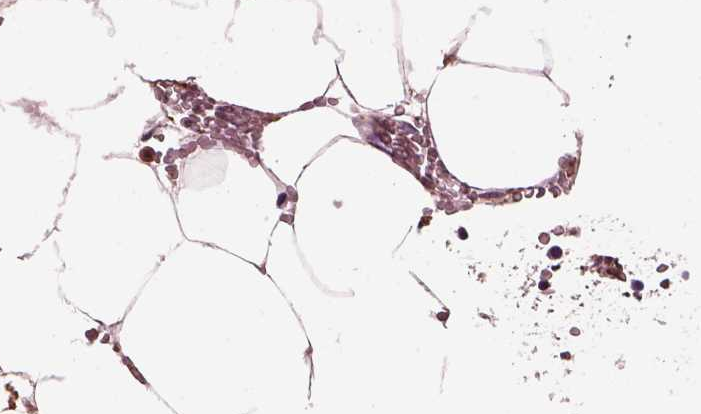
{"staining": {"intensity": "strong", "quantity": "<25%", "location": "cytoplasmic/membranous"}, "tissue": "bone marrow", "cell_type": "Hematopoietic cells", "image_type": "normal", "snomed": [{"axis": "morphology", "description": "Normal tissue, NOS"}, {"axis": "topography", "description": "Bone marrow"}], "caption": "Immunohistochemical staining of benign bone marrow displays <25% levels of strong cytoplasmic/membranous protein positivity in approximately <25% of hematopoietic cells. (DAB (3,3'-diaminobenzidine) IHC, brown staining for protein, blue staining for nuclei).", "gene": "MYL1", "patient": {"sex": "female", "age": 52}}